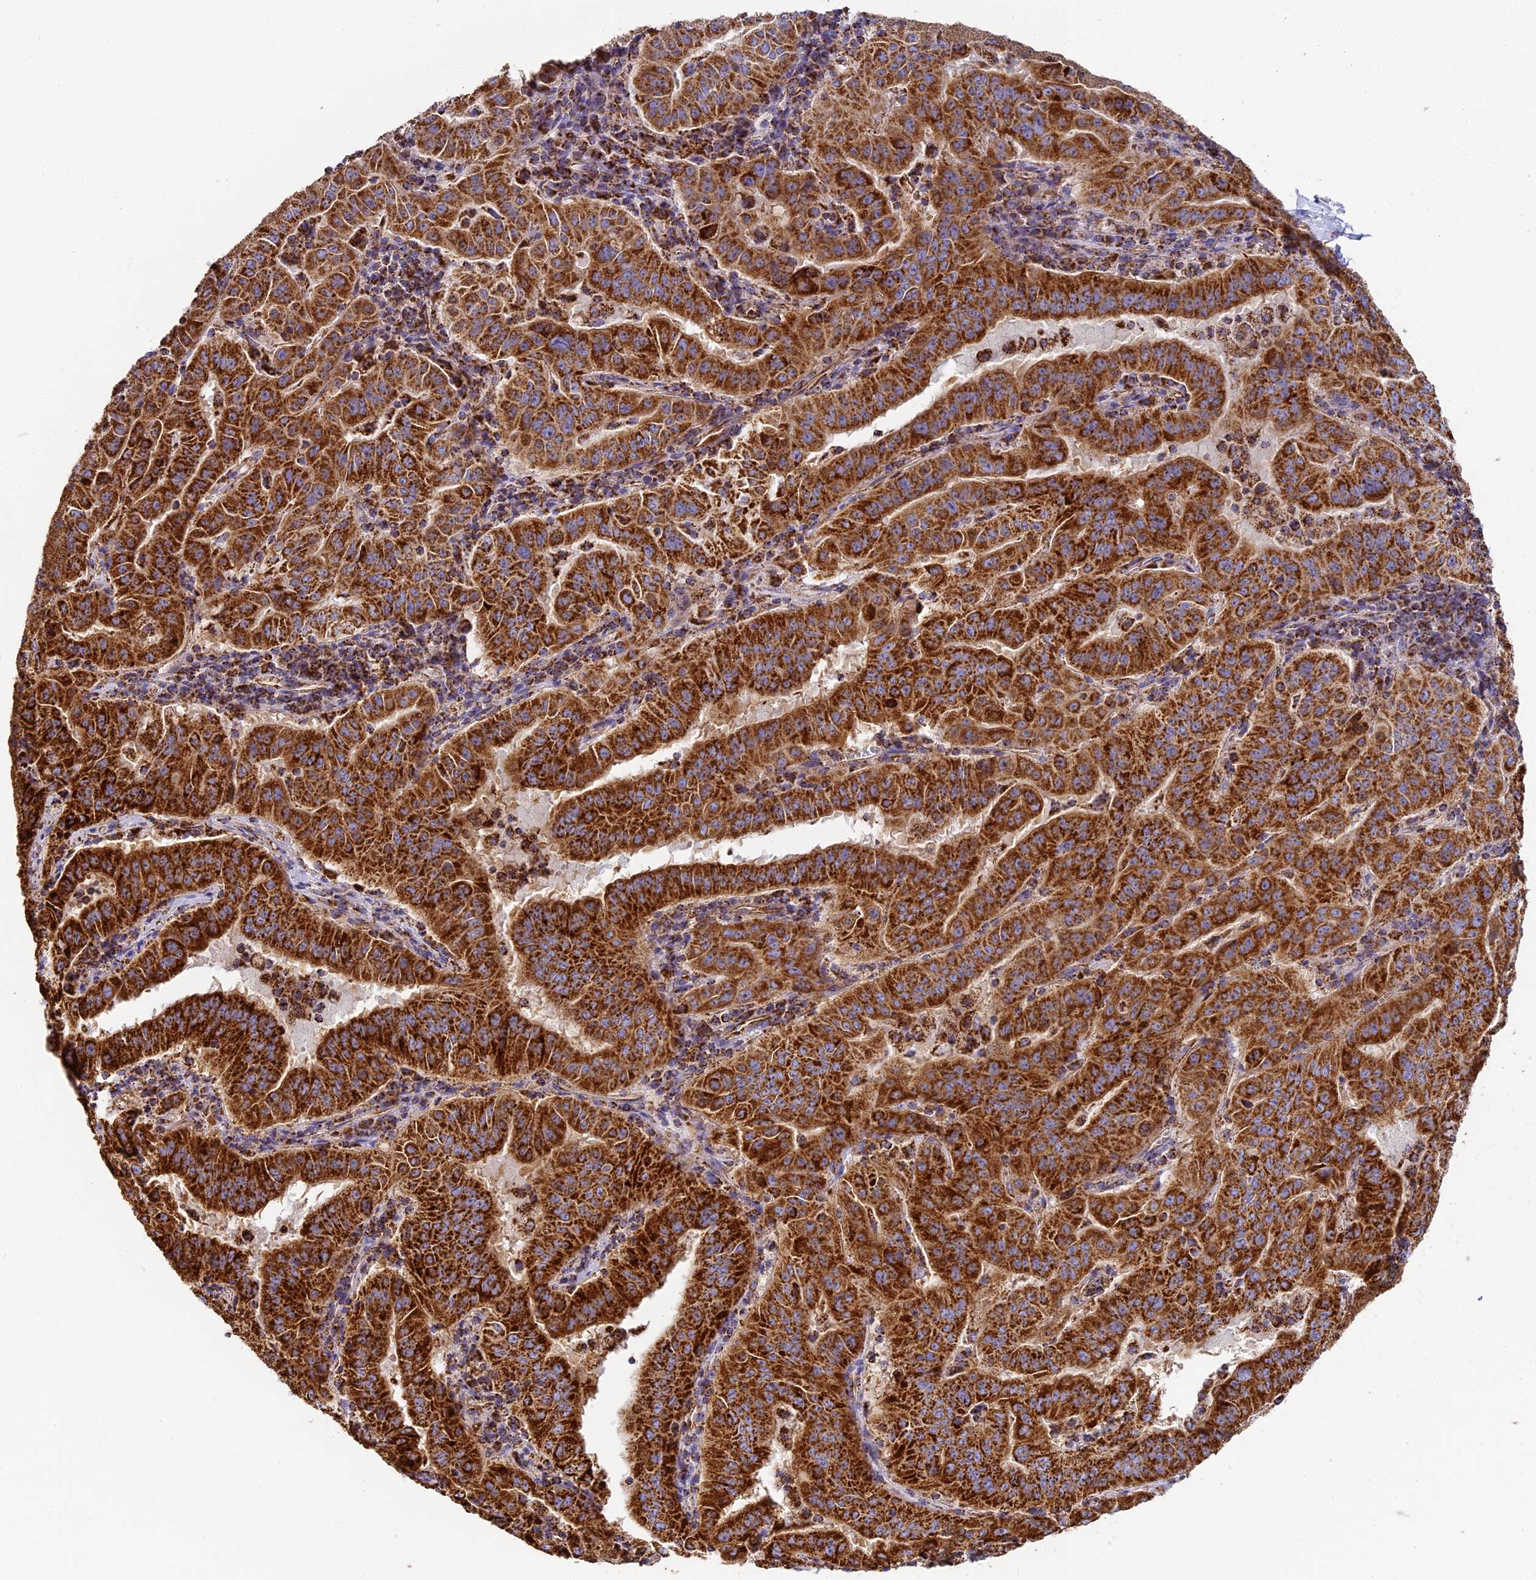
{"staining": {"intensity": "strong", "quantity": ">75%", "location": "cytoplasmic/membranous"}, "tissue": "pancreatic cancer", "cell_type": "Tumor cells", "image_type": "cancer", "snomed": [{"axis": "morphology", "description": "Adenocarcinoma, NOS"}, {"axis": "topography", "description": "Pancreas"}], "caption": "Brown immunohistochemical staining in pancreatic cancer (adenocarcinoma) displays strong cytoplasmic/membranous positivity in approximately >75% of tumor cells.", "gene": "STK17A", "patient": {"sex": "male", "age": 63}}